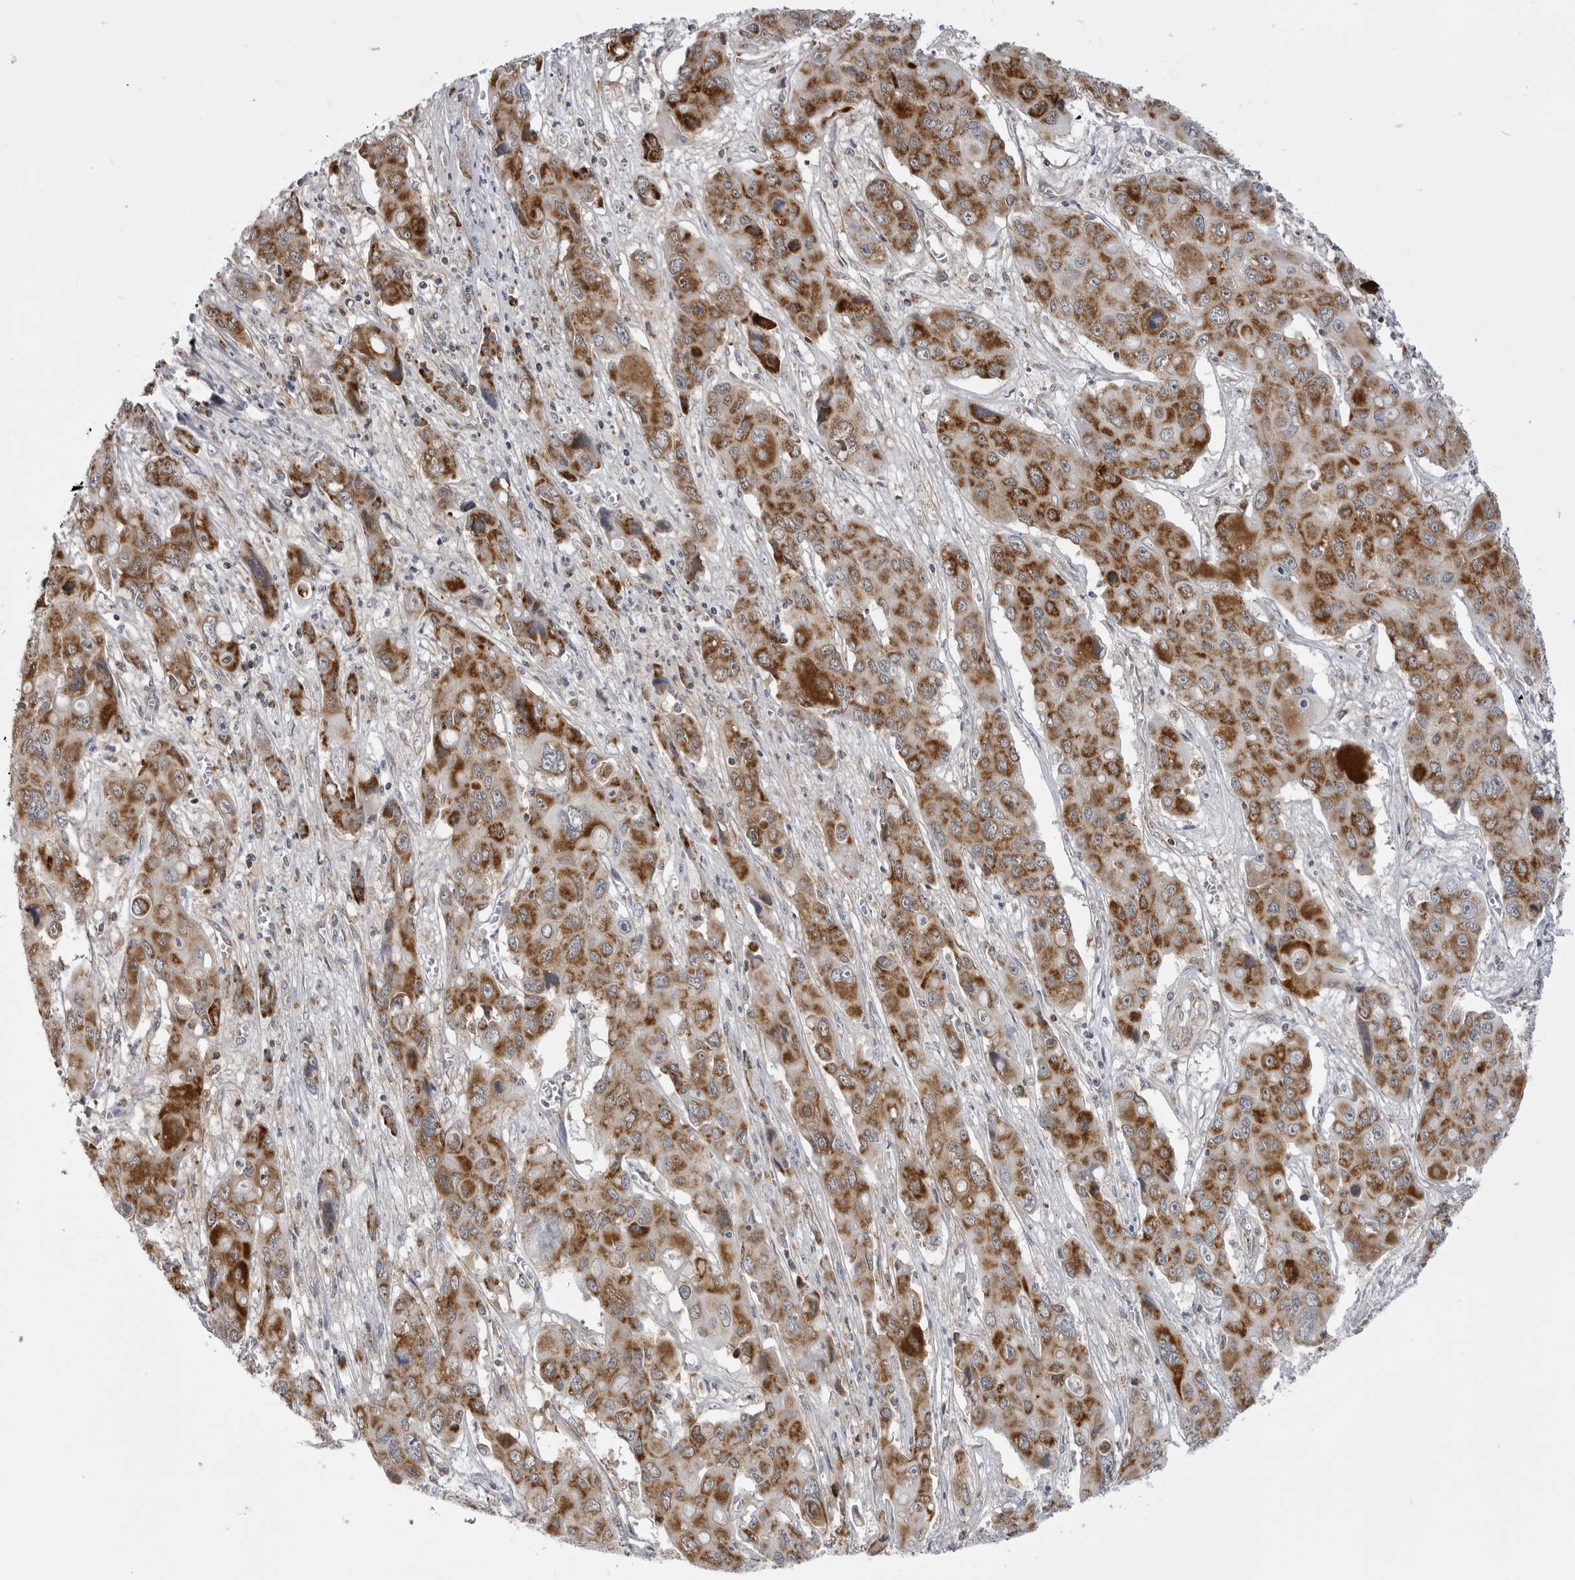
{"staining": {"intensity": "strong", "quantity": ">75%", "location": "cytoplasmic/membranous"}, "tissue": "liver cancer", "cell_type": "Tumor cells", "image_type": "cancer", "snomed": [{"axis": "morphology", "description": "Cholangiocarcinoma"}, {"axis": "topography", "description": "Liver"}], "caption": "Liver cancer was stained to show a protein in brown. There is high levels of strong cytoplasmic/membranous staining in approximately >75% of tumor cells.", "gene": "FH", "patient": {"sex": "male", "age": 67}}